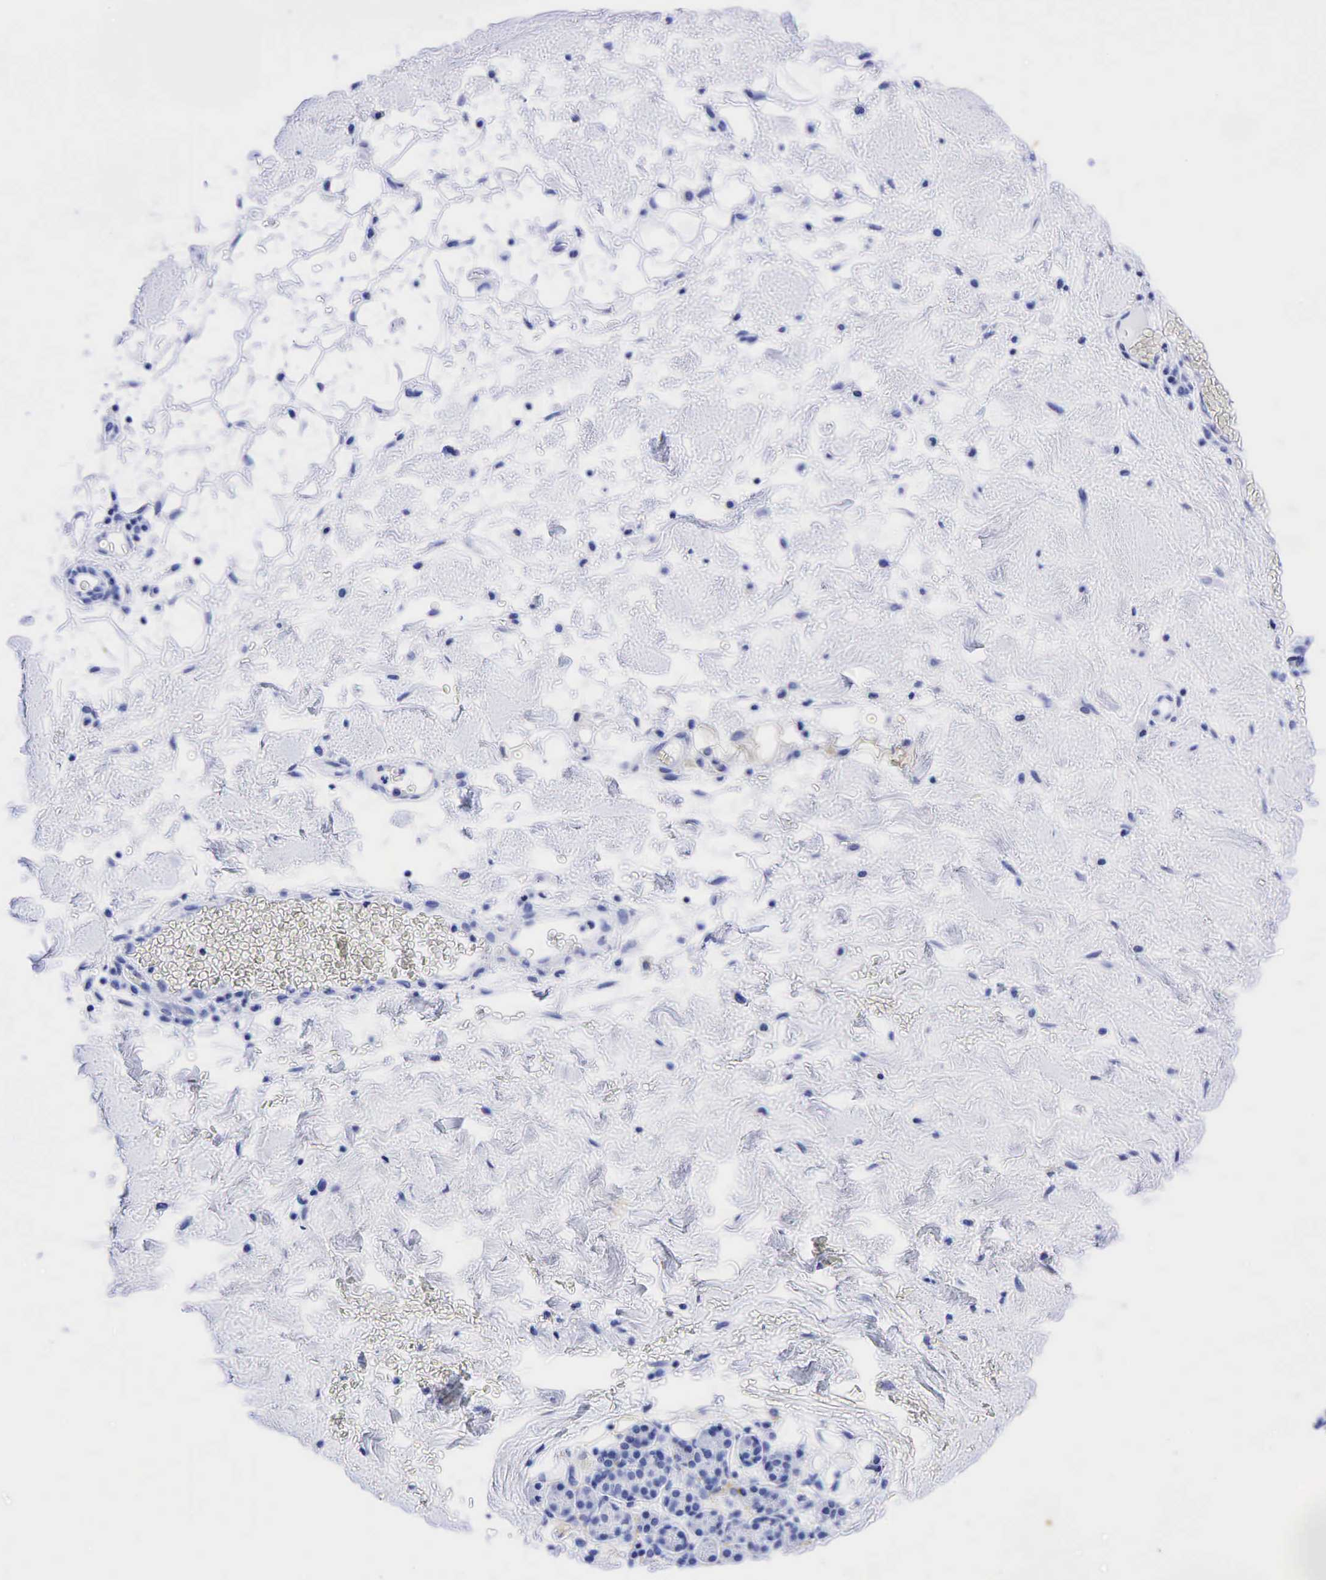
{"staining": {"intensity": "negative", "quantity": "none", "location": "none"}, "tissue": "skin cancer", "cell_type": "Tumor cells", "image_type": "cancer", "snomed": [{"axis": "morphology", "description": "Squamous cell carcinoma, NOS"}, {"axis": "topography", "description": "Skin"}], "caption": "Tumor cells show no significant protein expression in skin cancer (squamous cell carcinoma).", "gene": "CHGA", "patient": {"sex": "male", "age": 84}}